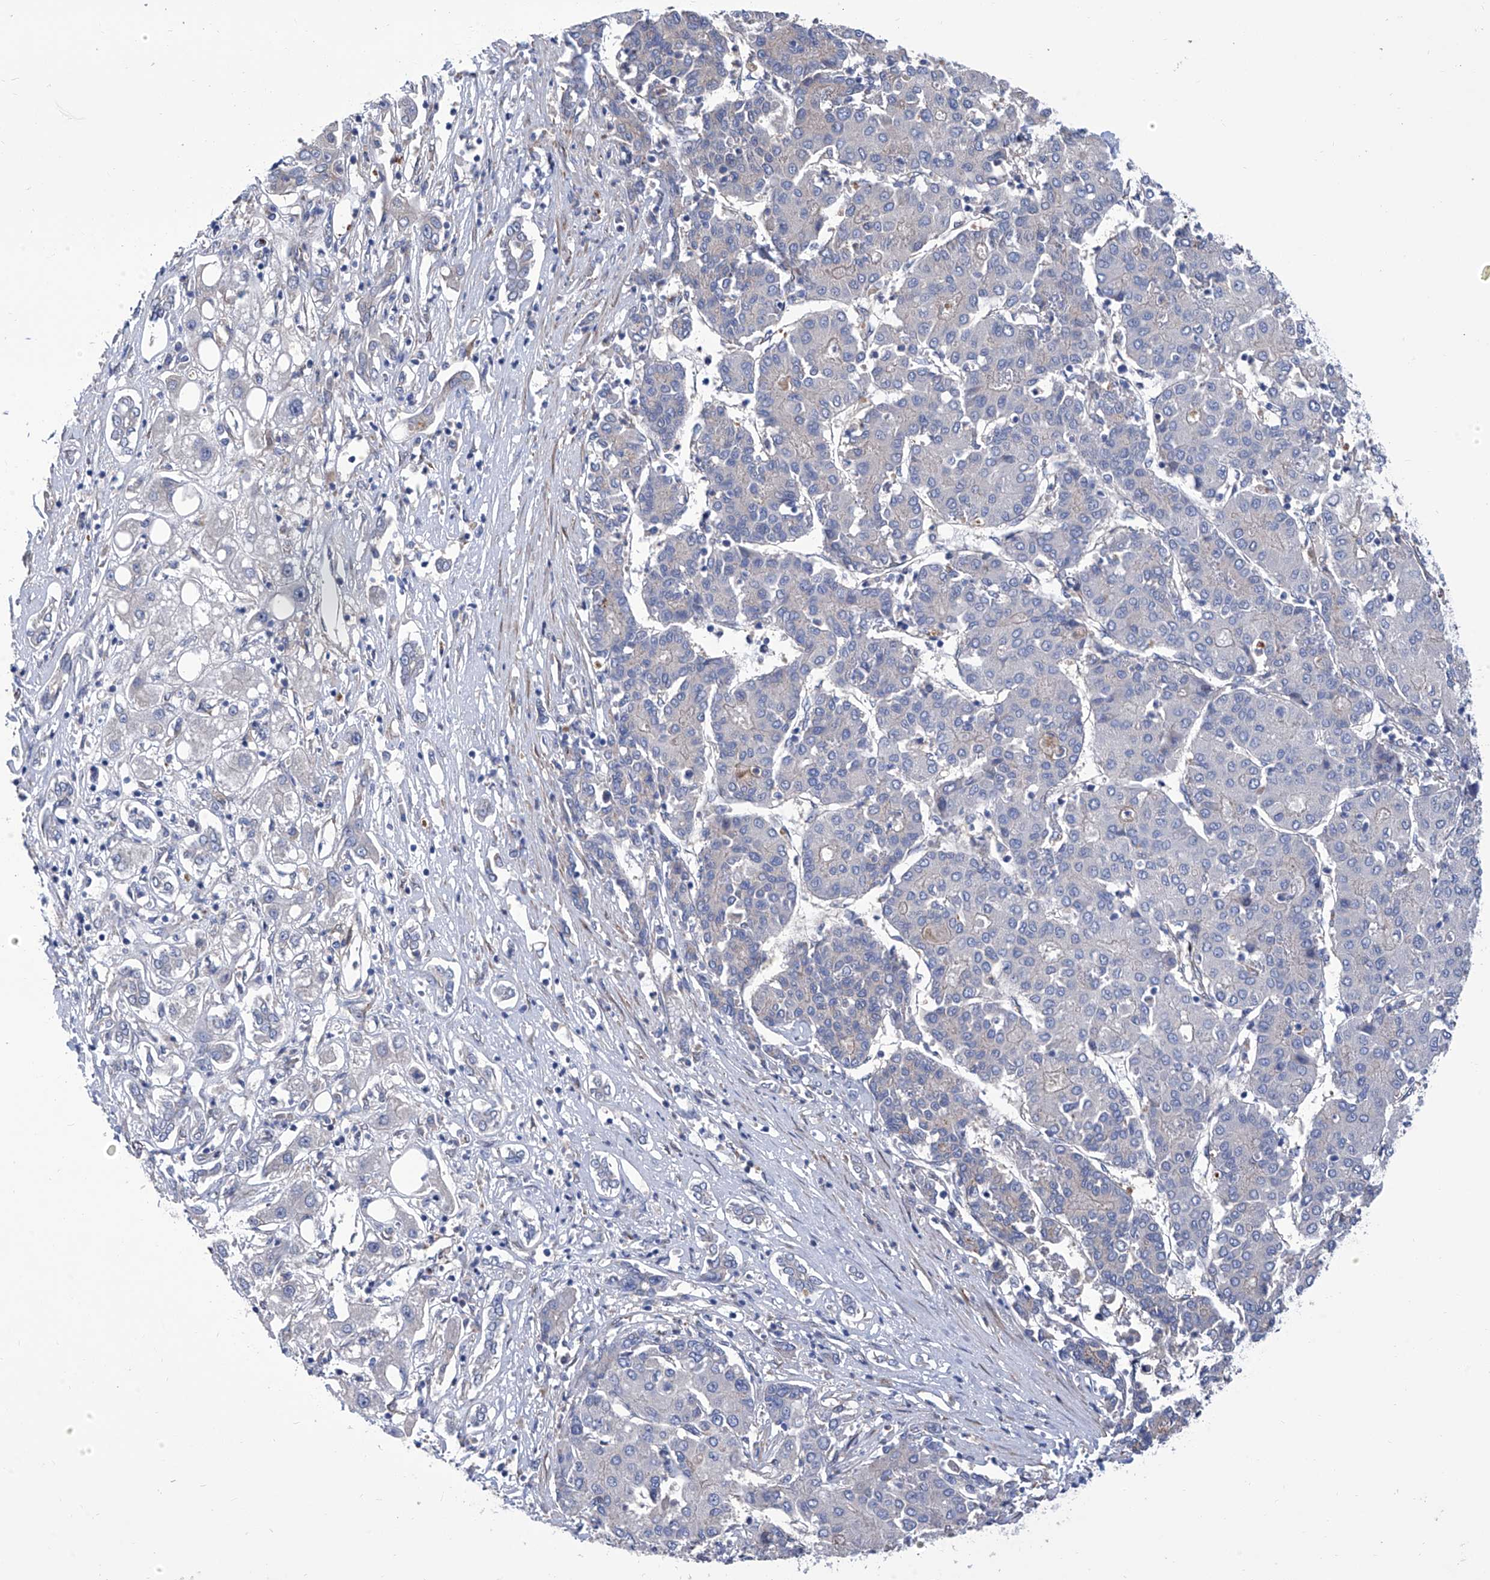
{"staining": {"intensity": "negative", "quantity": "none", "location": "none"}, "tissue": "liver cancer", "cell_type": "Tumor cells", "image_type": "cancer", "snomed": [{"axis": "morphology", "description": "Carcinoma, Hepatocellular, NOS"}, {"axis": "topography", "description": "Liver"}], "caption": "An immunohistochemistry (IHC) micrograph of liver cancer (hepatocellular carcinoma) is shown. There is no staining in tumor cells of liver cancer (hepatocellular carcinoma).", "gene": "SMS", "patient": {"sex": "male", "age": 65}}